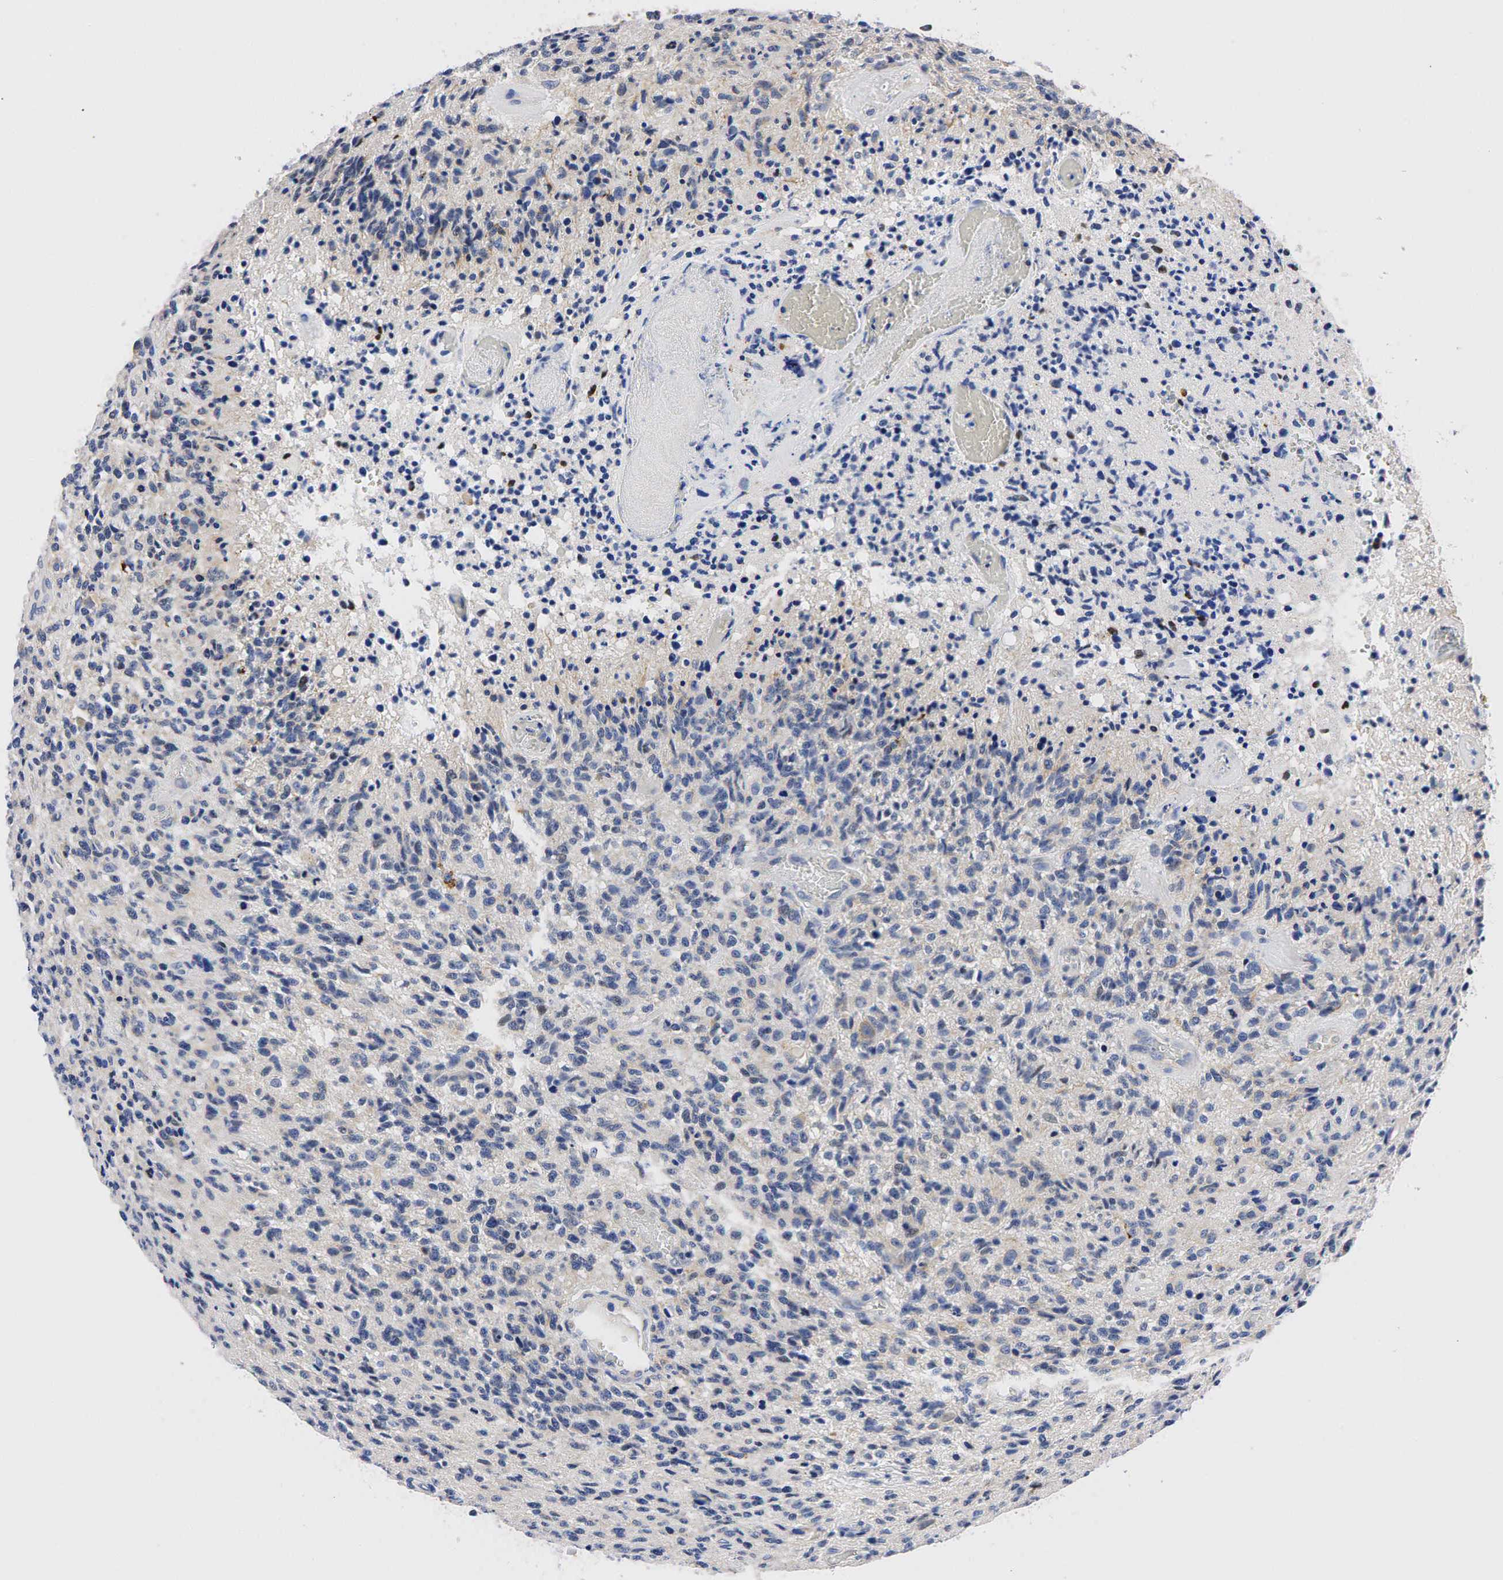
{"staining": {"intensity": "weak", "quantity": "25%-75%", "location": "cytoplasmic/membranous"}, "tissue": "glioma", "cell_type": "Tumor cells", "image_type": "cancer", "snomed": [{"axis": "morphology", "description": "Glioma, malignant, High grade"}, {"axis": "topography", "description": "Brain"}], "caption": "This histopathology image shows immunohistochemistry staining of human glioma, with low weak cytoplasmic/membranous positivity in approximately 25%-75% of tumor cells.", "gene": "PGR", "patient": {"sex": "male", "age": 36}}